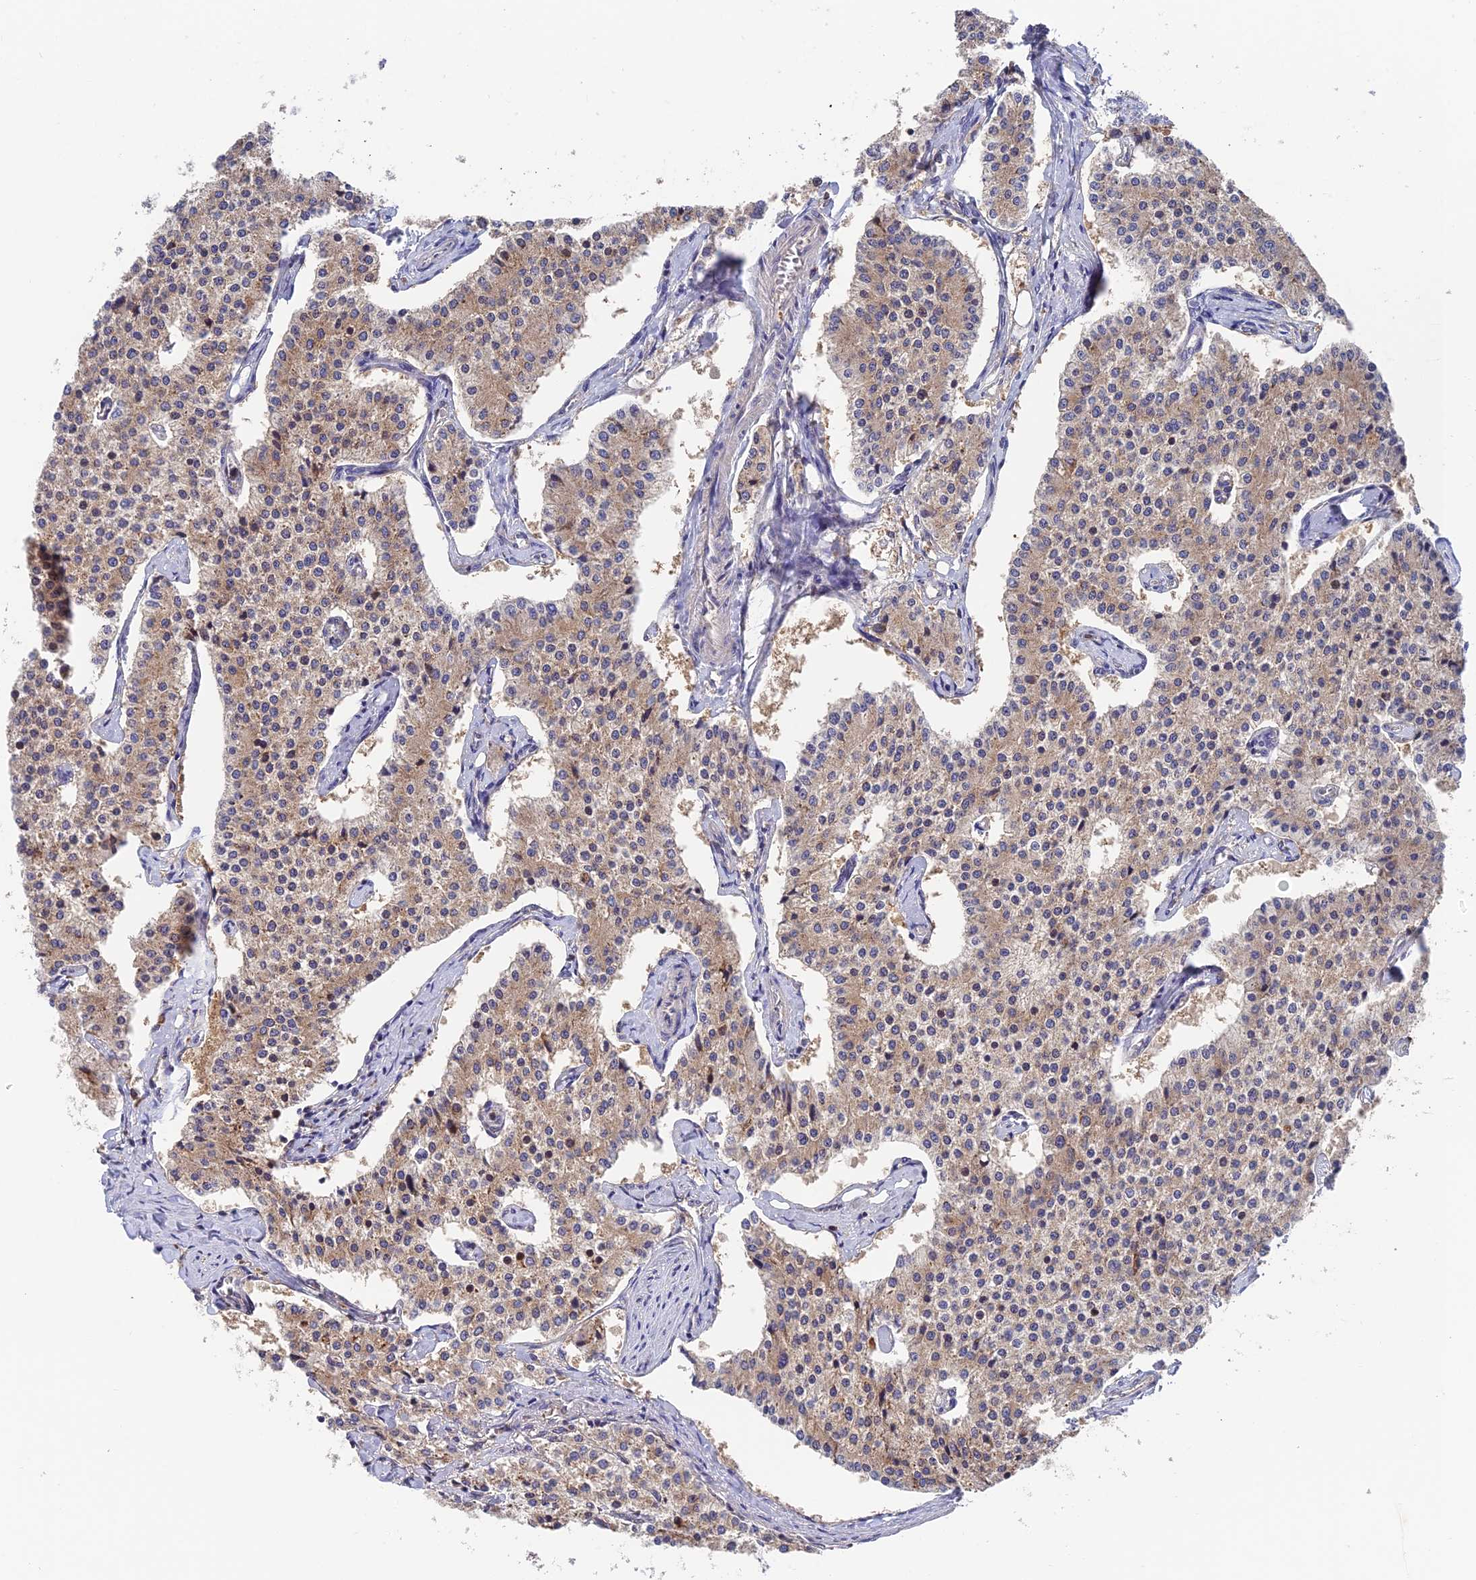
{"staining": {"intensity": "weak", "quantity": "25%-75%", "location": "cytoplasmic/membranous"}, "tissue": "carcinoid", "cell_type": "Tumor cells", "image_type": "cancer", "snomed": [{"axis": "morphology", "description": "Carcinoid, malignant, NOS"}, {"axis": "topography", "description": "Colon"}], "caption": "Tumor cells show low levels of weak cytoplasmic/membranous staining in about 25%-75% of cells in human carcinoid. Immunohistochemistry stains the protein in brown and the nuclei are stained blue.", "gene": "IPO5", "patient": {"sex": "female", "age": 52}}